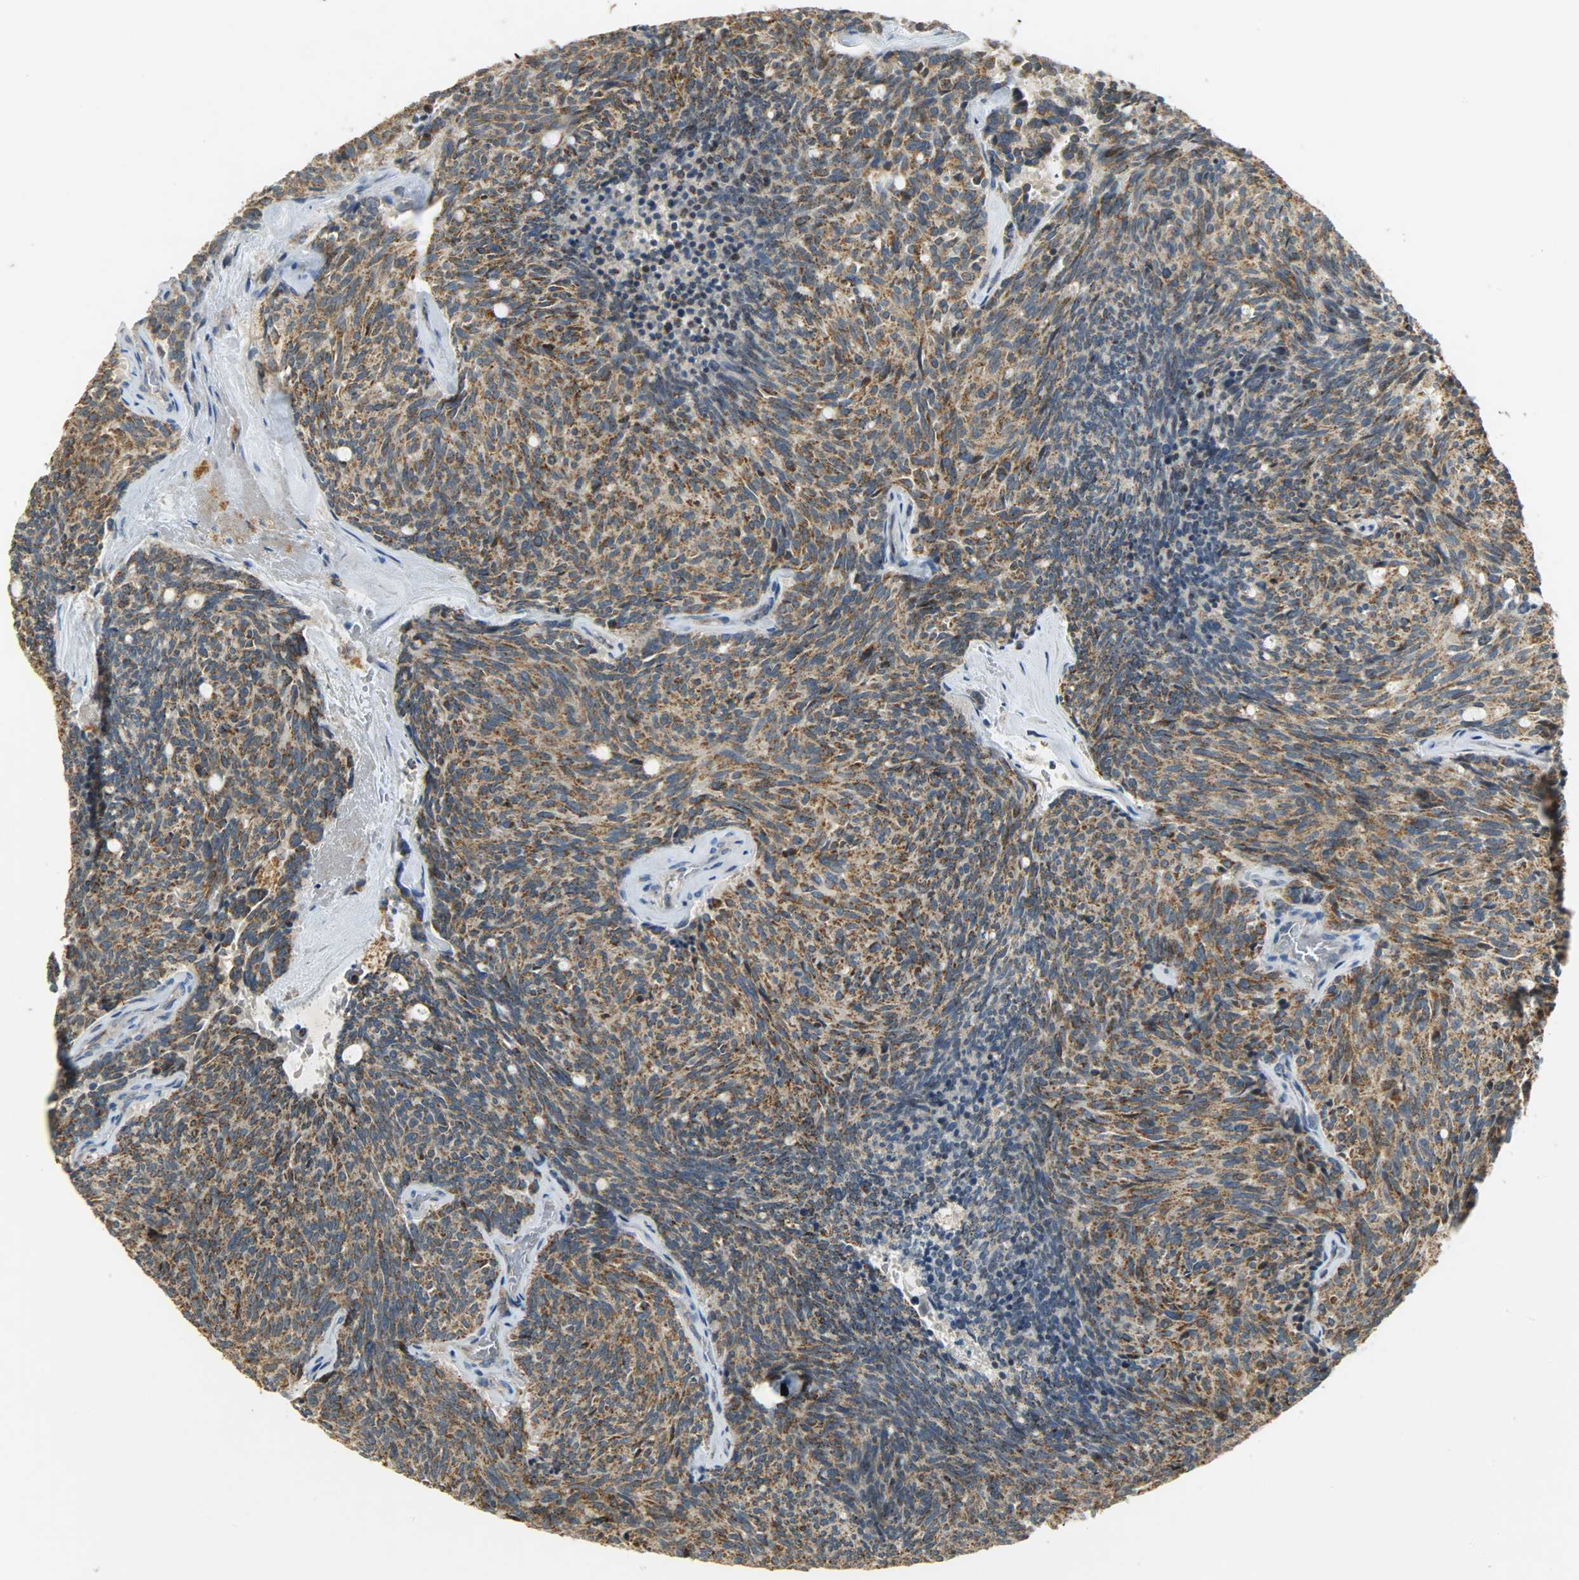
{"staining": {"intensity": "strong", "quantity": ">75%", "location": "cytoplasmic/membranous"}, "tissue": "carcinoid", "cell_type": "Tumor cells", "image_type": "cancer", "snomed": [{"axis": "morphology", "description": "Carcinoid, malignant, NOS"}, {"axis": "topography", "description": "Pancreas"}], "caption": "This is an image of immunohistochemistry staining of carcinoid, which shows strong staining in the cytoplasmic/membranous of tumor cells.", "gene": "HDHD5", "patient": {"sex": "female", "age": 54}}